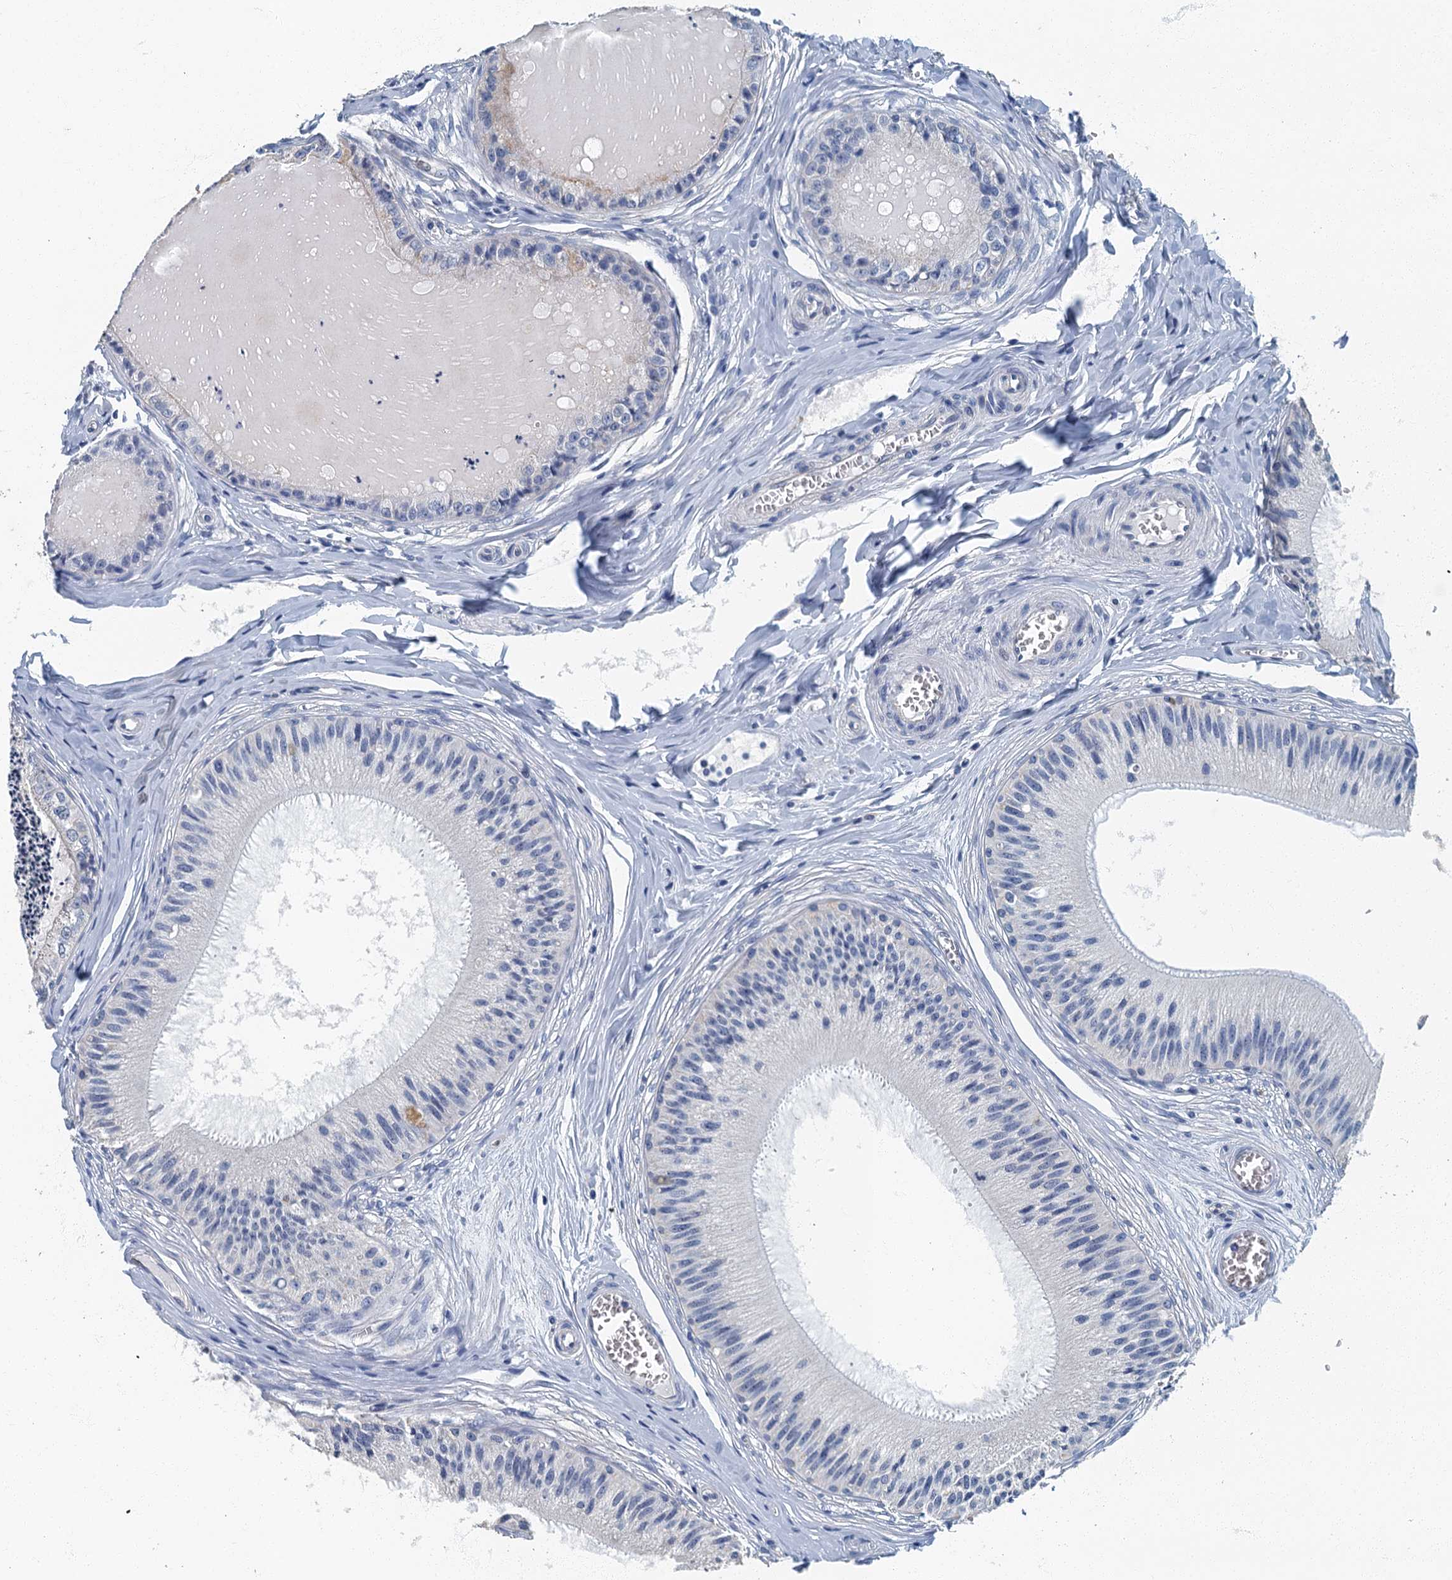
{"staining": {"intensity": "negative", "quantity": "none", "location": "none"}, "tissue": "epididymis", "cell_type": "Glandular cells", "image_type": "normal", "snomed": [{"axis": "morphology", "description": "Normal tissue, NOS"}, {"axis": "topography", "description": "Epididymis"}], "caption": "This is a micrograph of immunohistochemistry (IHC) staining of normal epididymis, which shows no staining in glandular cells.", "gene": "GADL1", "patient": {"sex": "male", "age": 31}}